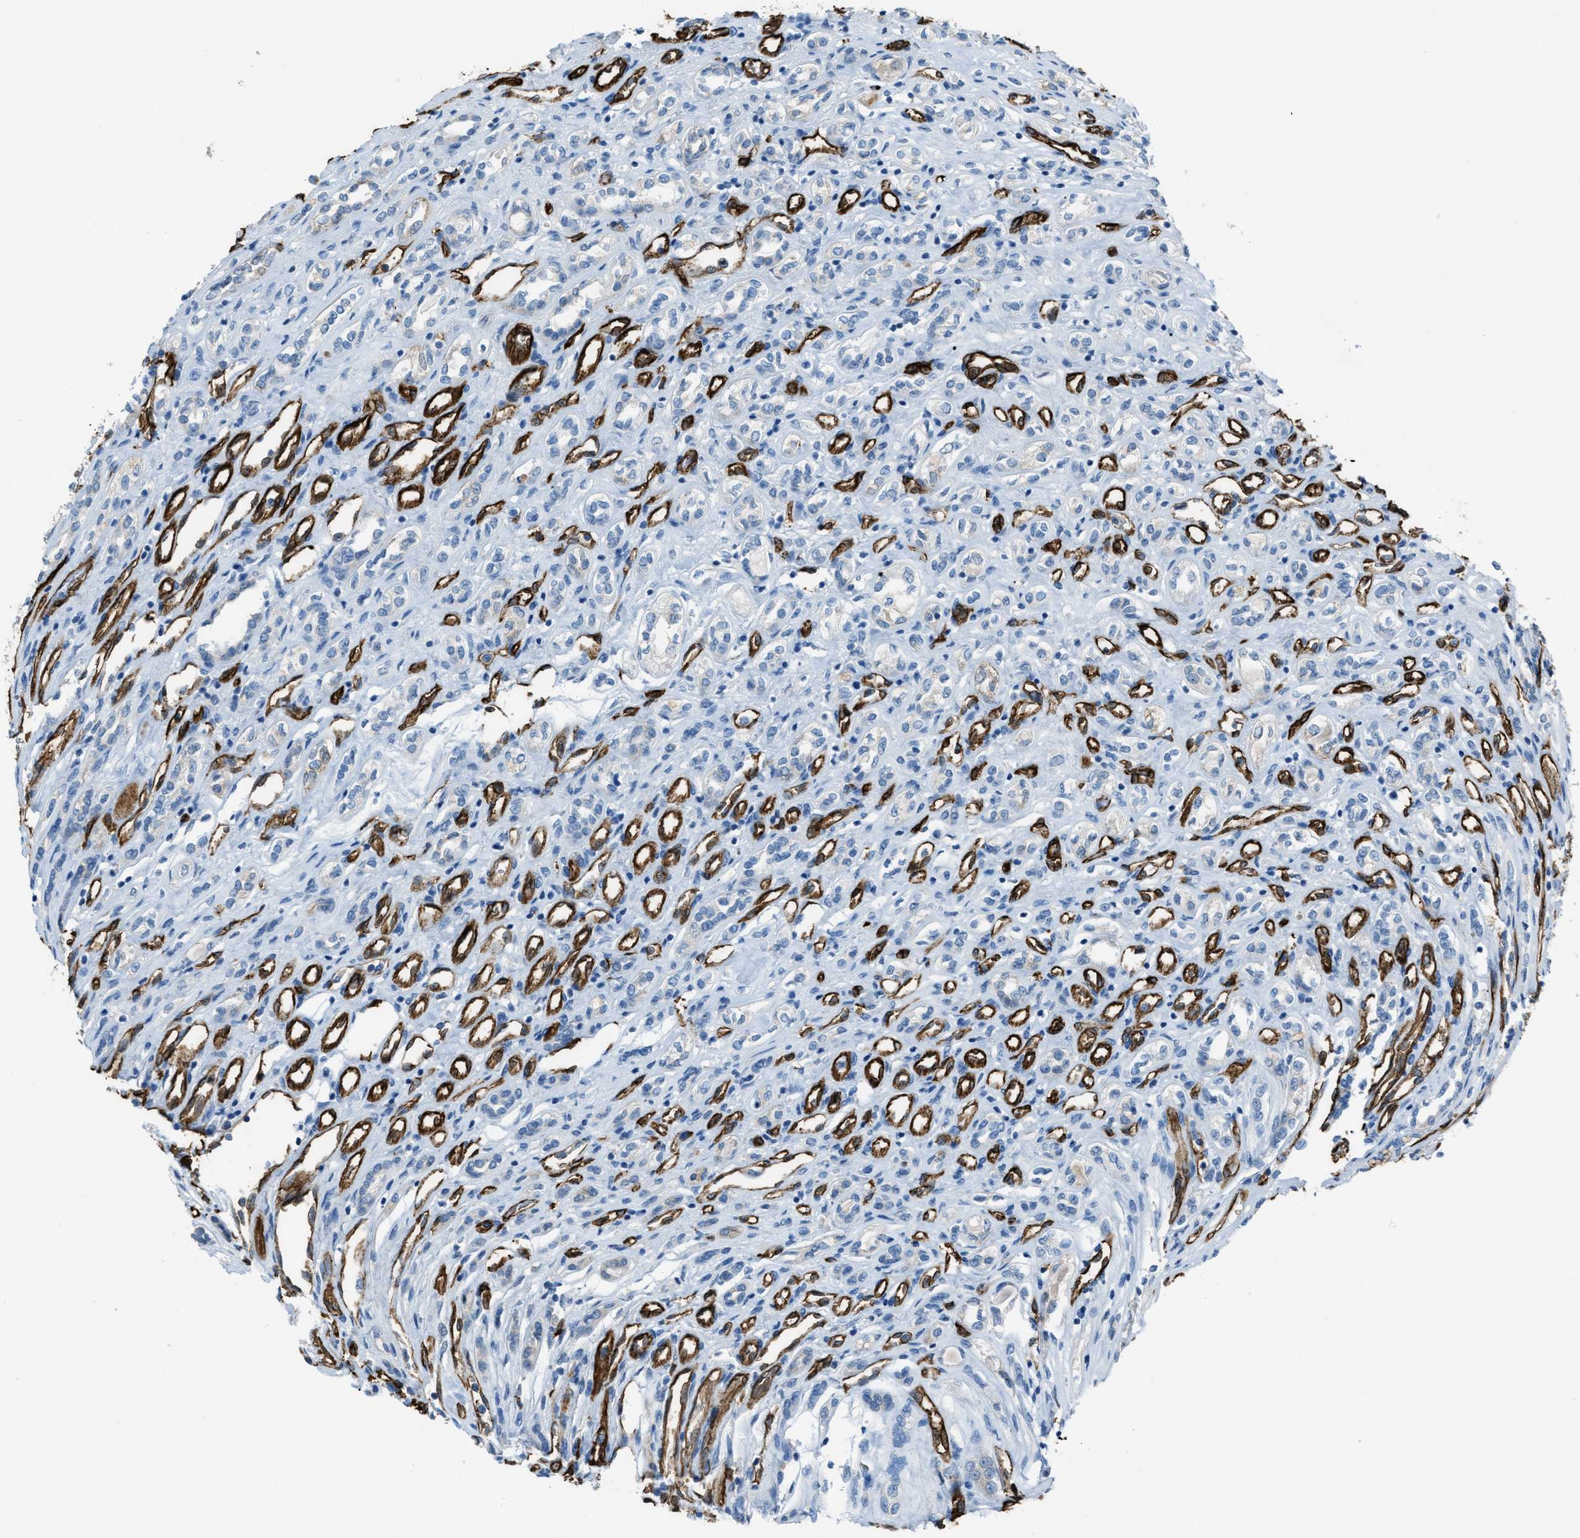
{"staining": {"intensity": "negative", "quantity": "none", "location": "none"}, "tissue": "renal cancer", "cell_type": "Tumor cells", "image_type": "cancer", "snomed": [{"axis": "morphology", "description": "Adenocarcinoma, NOS"}, {"axis": "topography", "description": "Kidney"}], "caption": "Tumor cells are negative for brown protein staining in renal adenocarcinoma. (DAB (3,3'-diaminobenzidine) IHC with hematoxylin counter stain).", "gene": "SLC22A15", "patient": {"sex": "female", "age": 70}}